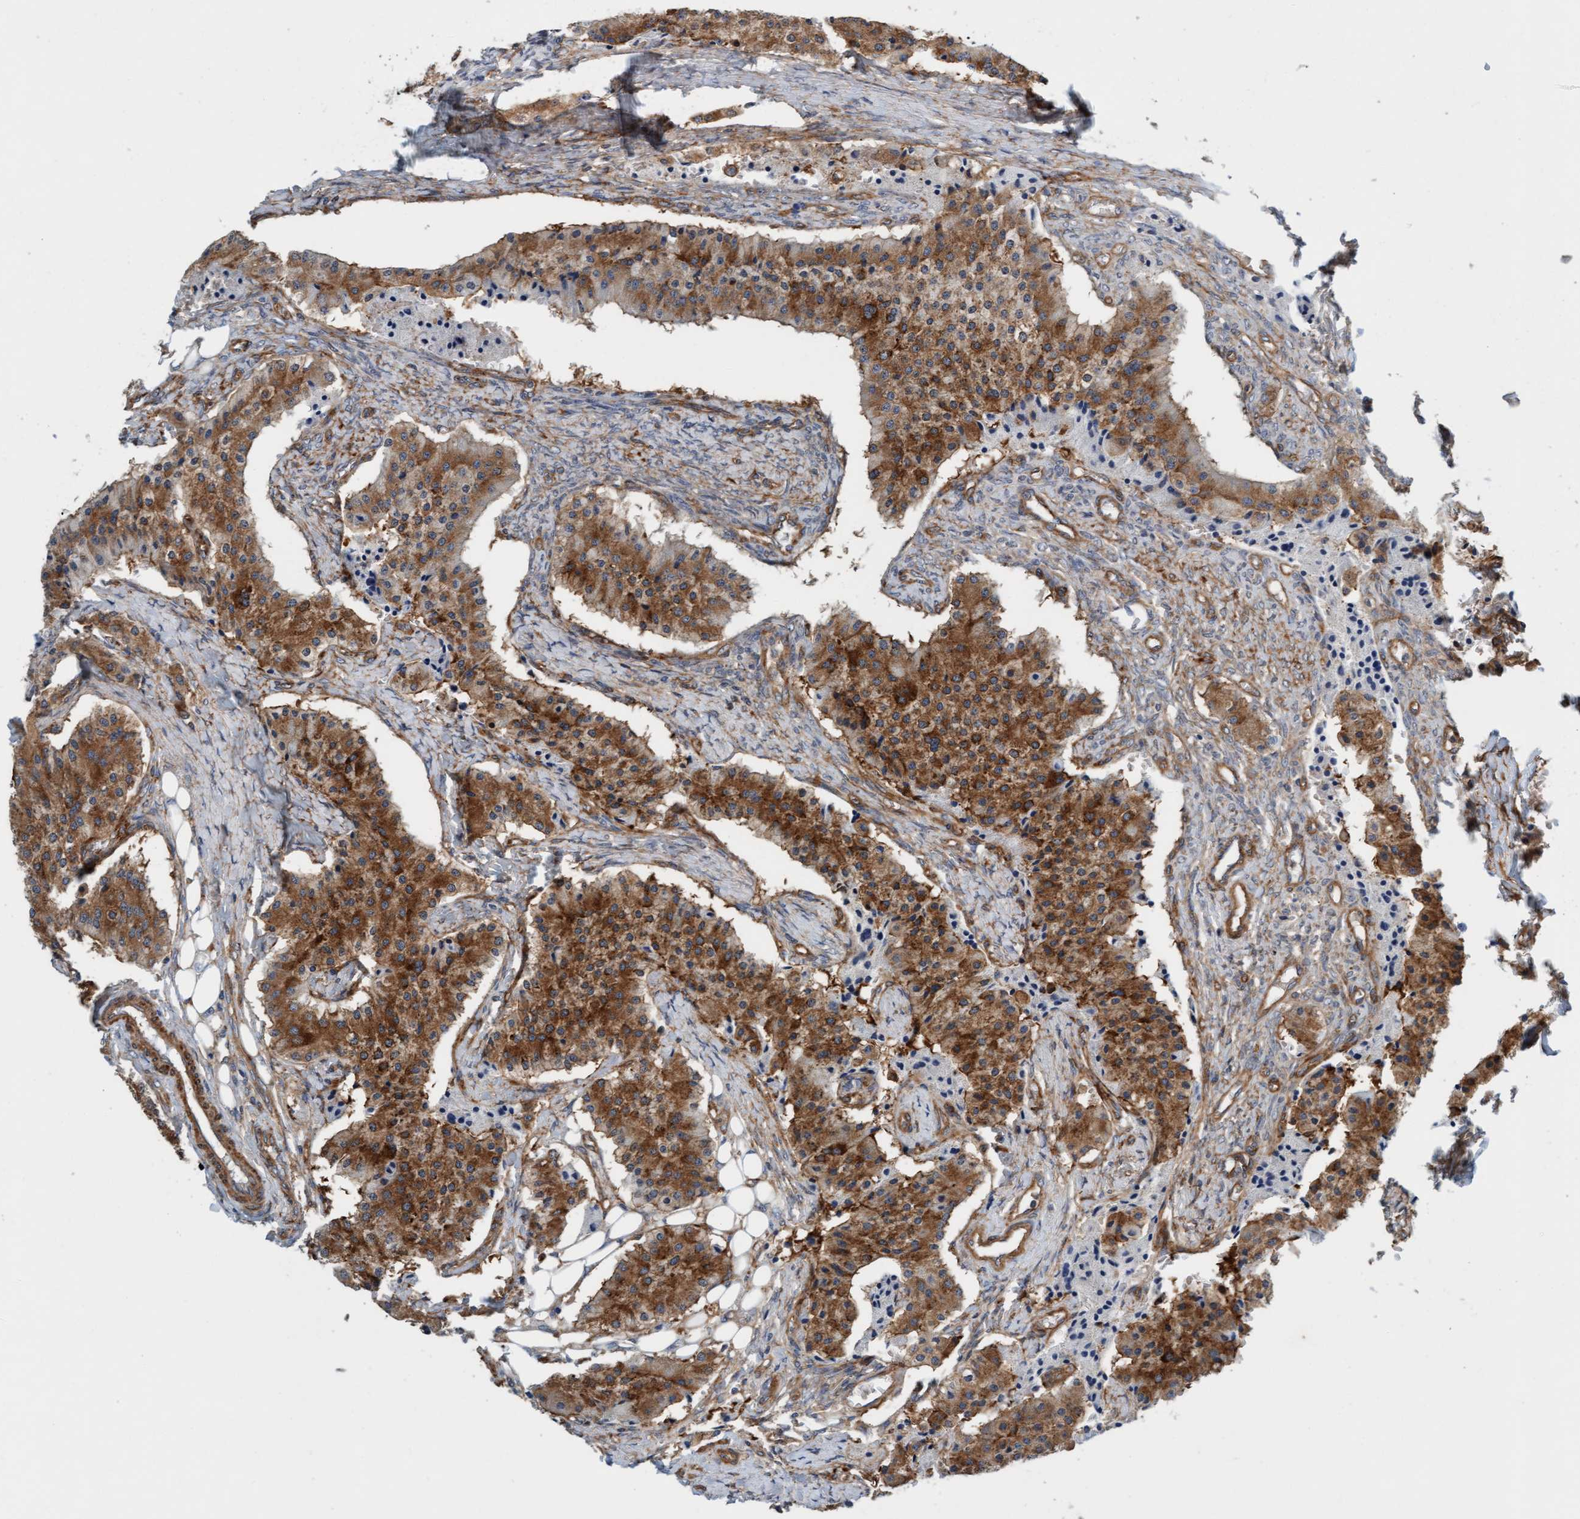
{"staining": {"intensity": "strong", "quantity": ">75%", "location": "cytoplasmic/membranous"}, "tissue": "carcinoid", "cell_type": "Tumor cells", "image_type": "cancer", "snomed": [{"axis": "morphology", "description": "Carcinoid, malignant, NOS"}, {"axis": "topography", "description": "Colon"}], "caption": "Strong cytoplasmic/membranous expression is identified in about >75% of tumor cells in carcinoid.", "gene": "FMNL3", "patient": {"sex": "female", "age": 52}}